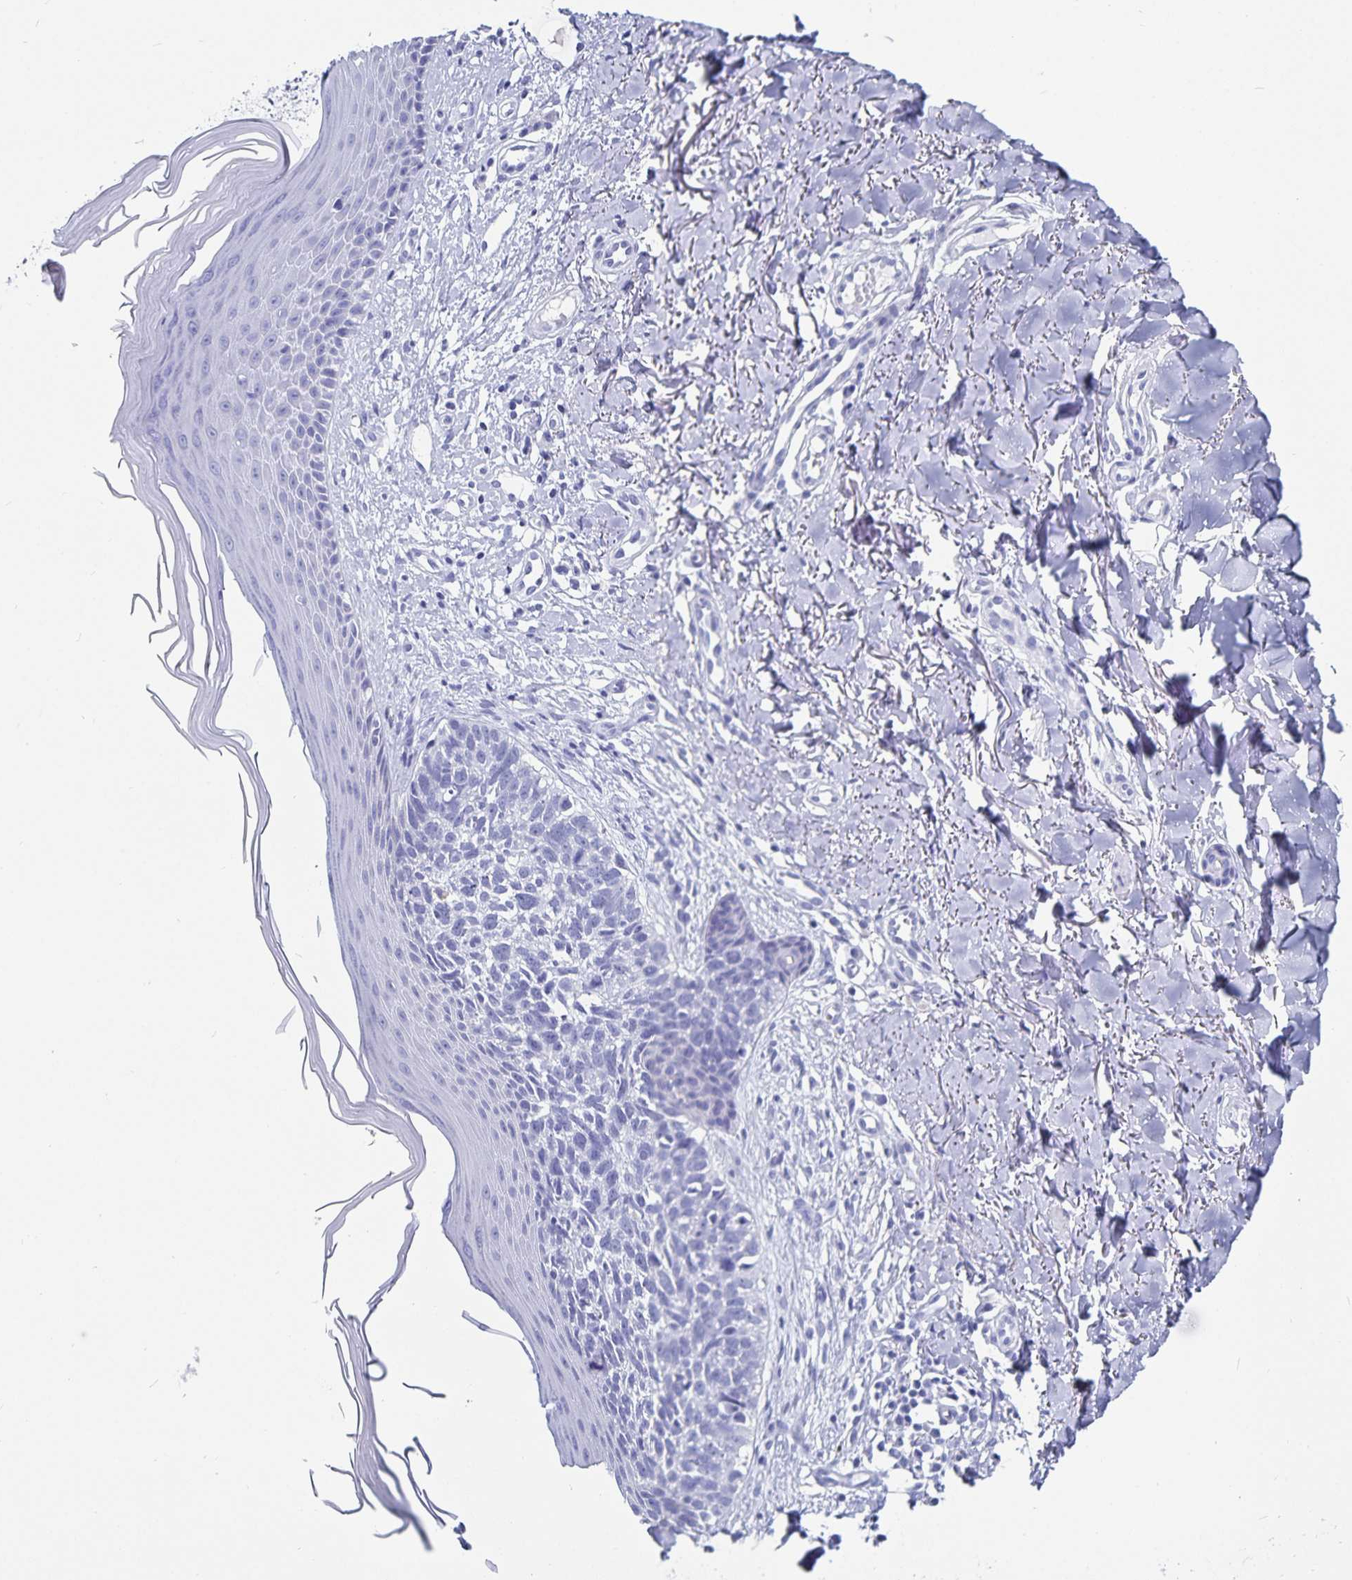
{"staining": {"intensity": "negative", "quantity": "none", "location": "none"}, "tissue": "skin cancer", "cell_type": "Tumor cells", "image_type": "cancer", "snomed": [{"axis": "morphology", "description": "Basal cell carcinoma"}, {"axis": "topography", "description": "Skin"}], "caption": "DAB (3,3'-diaminobenzidine) immunohistochemical staining of human skin cancer reveals no significant expression in tumor cells. (Stains: DAB (3,3'-diaminobenzidine) IHC with hematoxylin counter stain, Microscopy: brightfield microscopy at high magnification).", "gene": "C19orf73", "patient": {"sex": "female", "age": 45}}